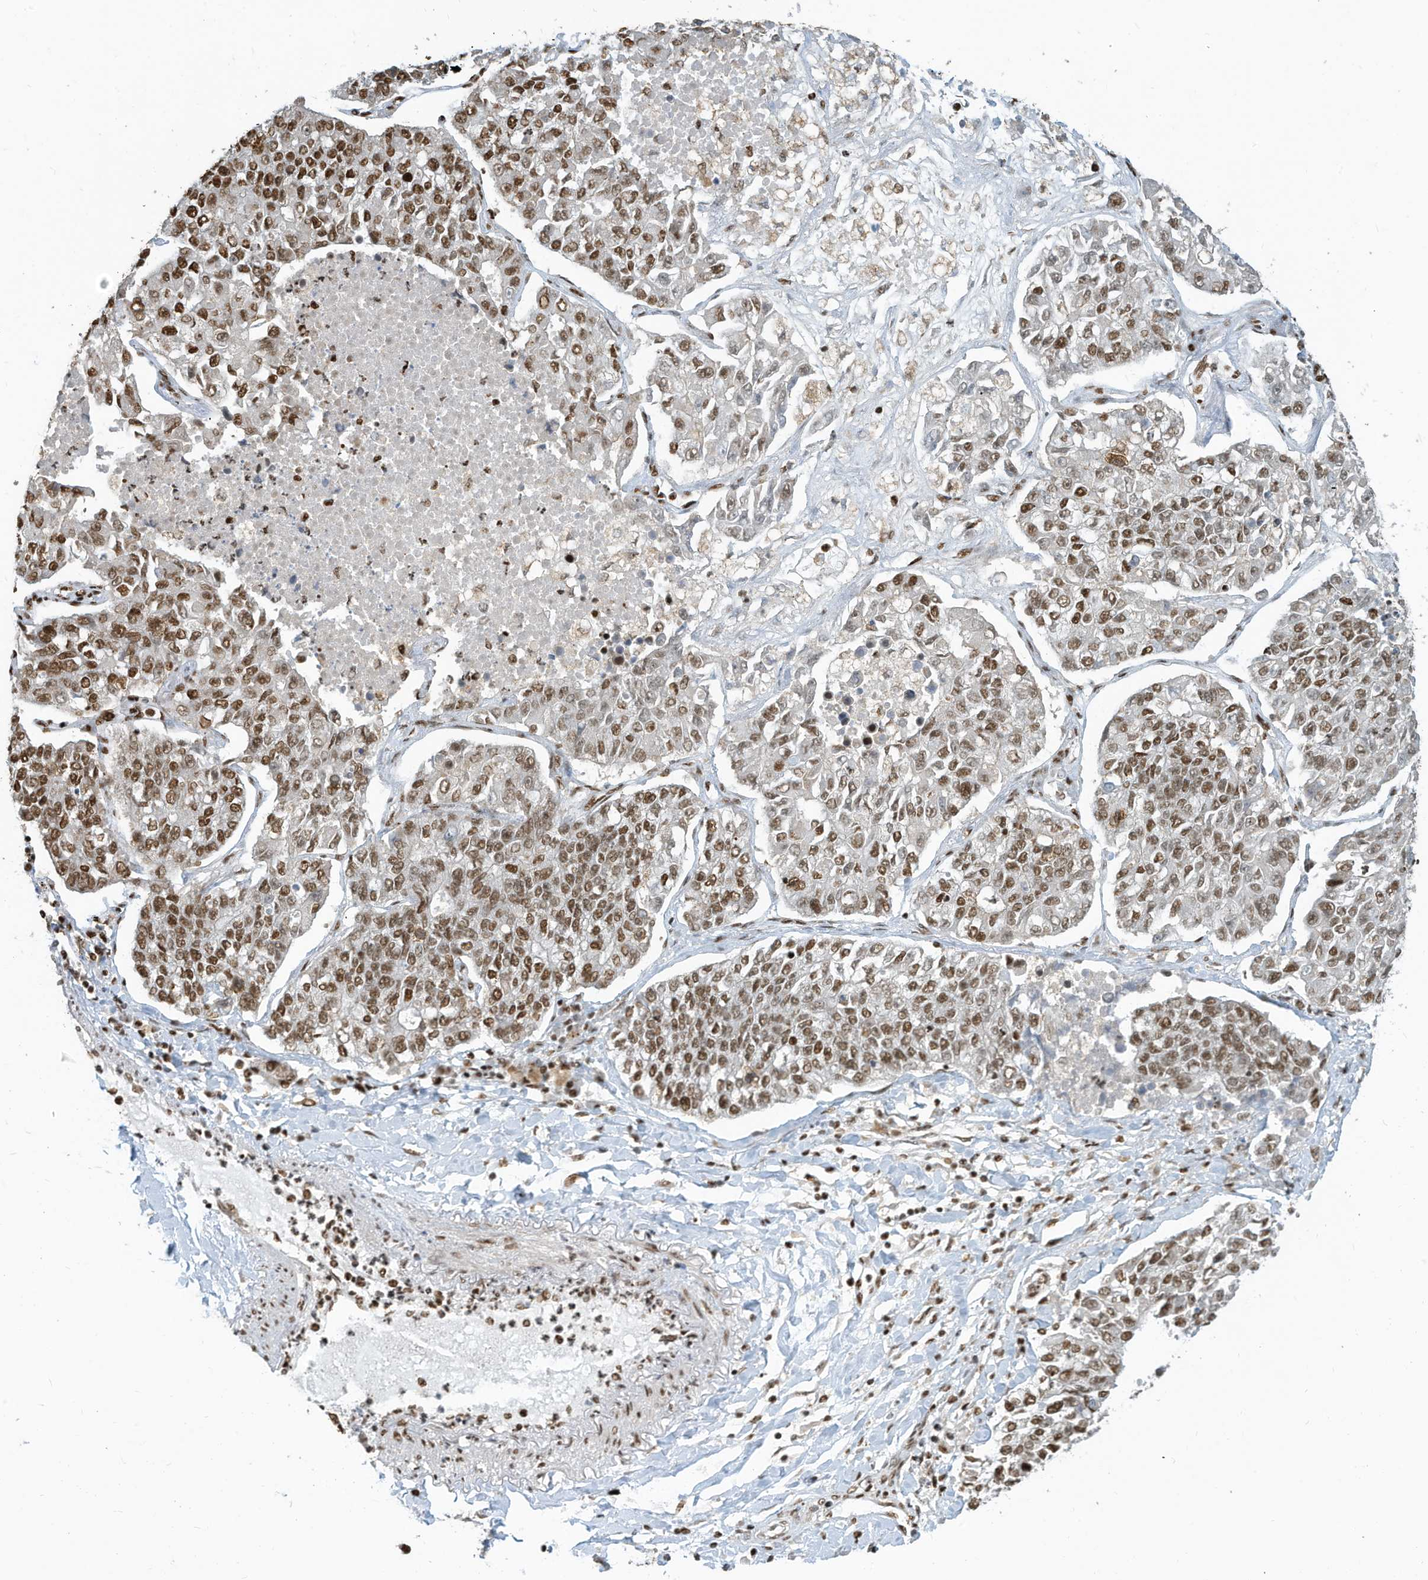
{"staining": {"intensity": "moderate", "quantity": ">75%", "location": "nuclear"}, "tissue": "lung cancer", "cell_type": "Tumor cells", "image_type": "cancer", "snomed": [{"axis": "morphology", "description": "Adenocarcinoma, NOS"}, {"axis": "topography", "description": "Lung"}], "caption": "Immunohistochemistry image of lung cancer (adenocarcinoma) stained for a protein (brown), which shows medium levels of moderate nuclear staining in approximately >75% of tumor cells.", "gene": "SAMD15", "patient": {"sex": "male", "age": 49}}